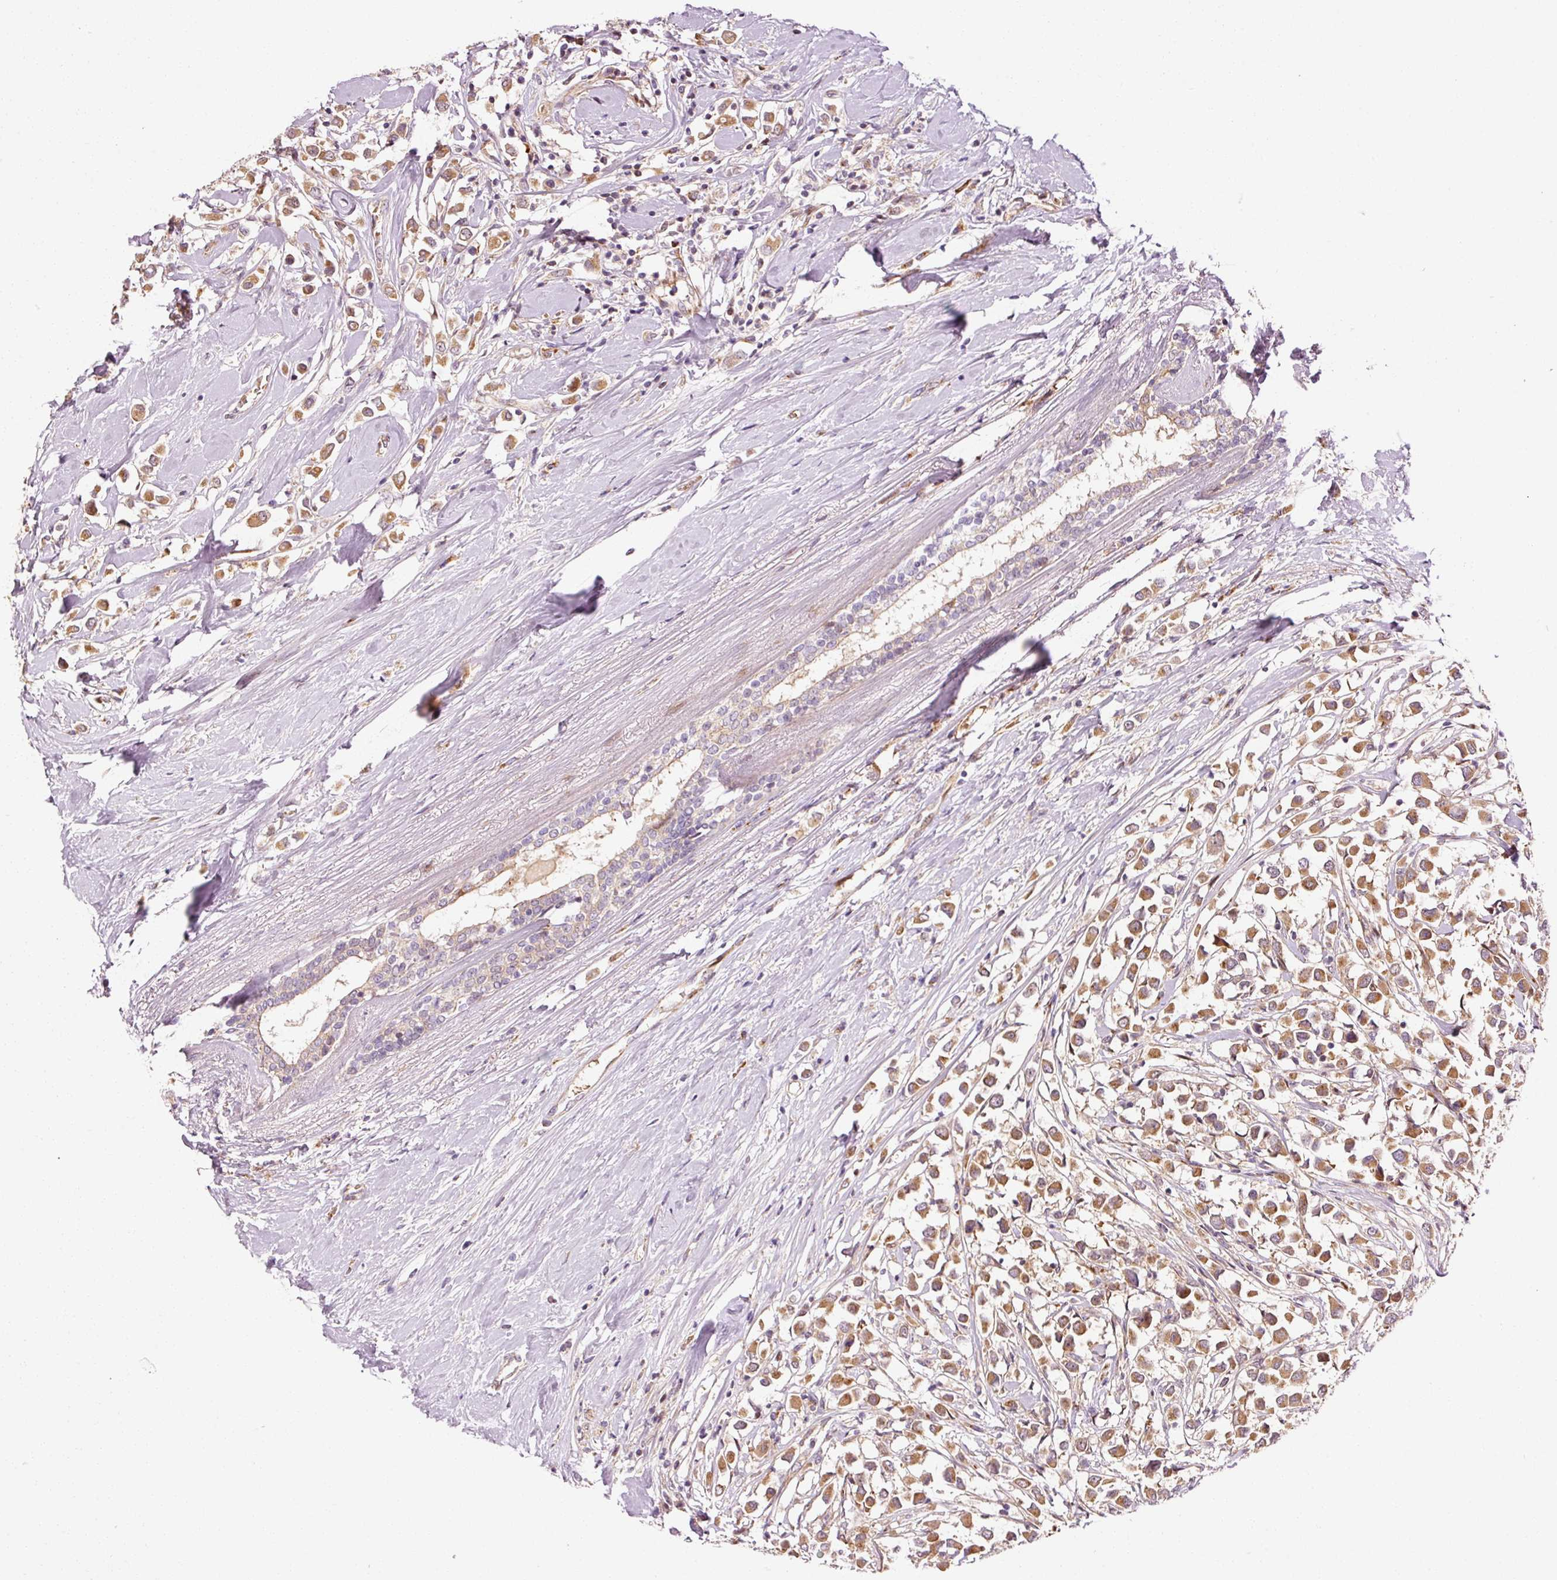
{"staining": {"intensity": "moderate", "quantity": ">75%", "location": "cytoplasmic/membranous"}, "tissue": "breast cancer", "cell_type": "Tumor cells", "image_type": "cancer", "snomed": [{"axis": "morphology", "description": "Duct carcinoma"}, {"axis": "topography", "description": "Breast"}], "caption": "Intraductal carcinoma (breast) stained with a brown dye demonstrates moderate cytoplasmic/membranous positive expression in approximately >75% of tumor cells.", "gene": "PPP1R14B", "patient": {"sex": "female", "age": 61}}